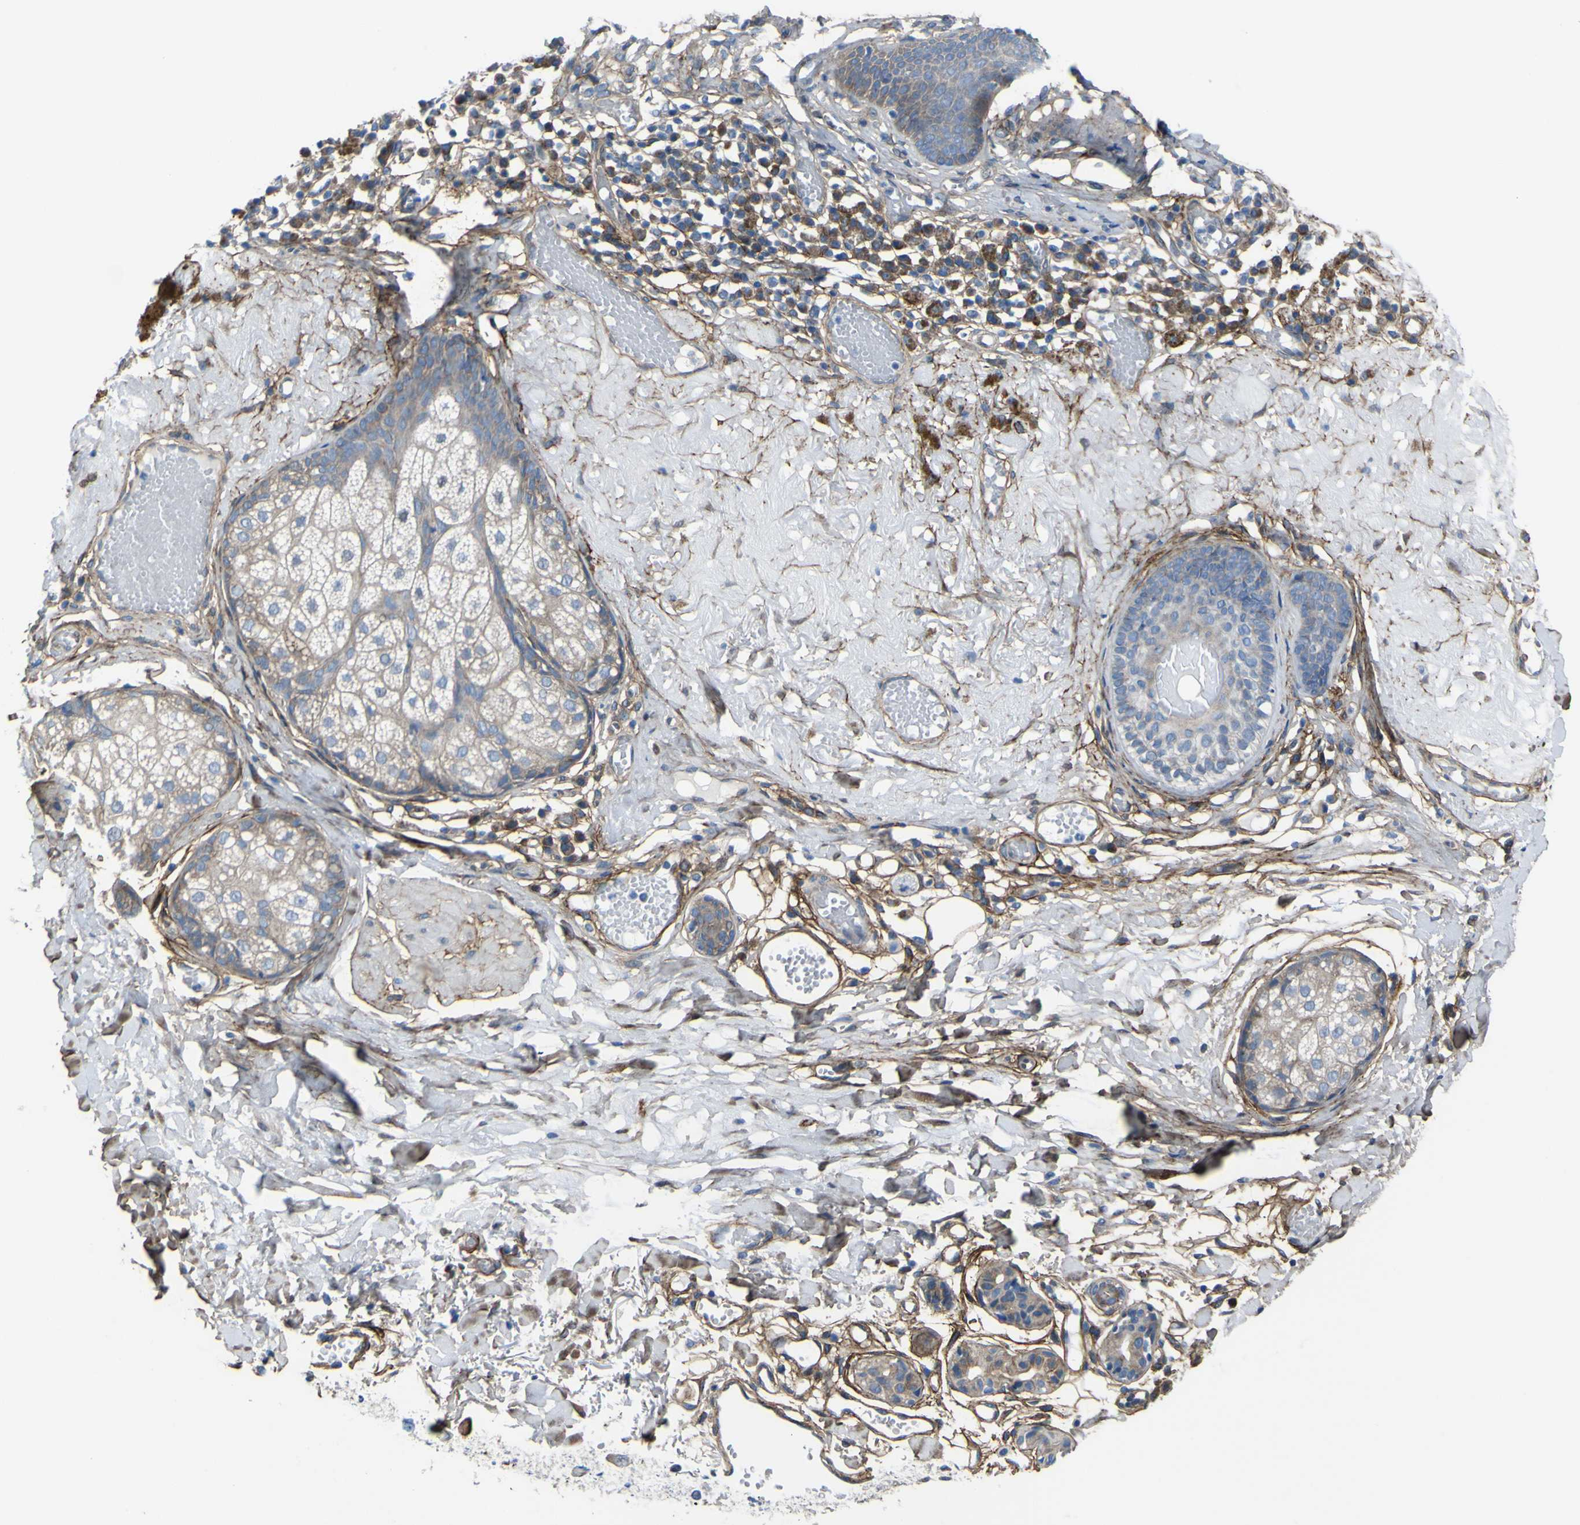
{"staining": {"intensity": "moderate", "quantity": ">75%", "location": "cytoplasmic/membranous"}, "tissue": "melanoma", "cell_type": "Tumor cells", "image_type": "cancer", "snomed": [{"axis": "morphology", "description": "Malignant melanoma in situ"}, {"axis": "morphology", "description": "Malignant melanoma, NOS"}, {"axis": "topography", "description": "Skin"}], "caption": "Immunohistochemical staining of melanoma reveals medium levels of moderate cytoplasmic/membranous protein expression in about >75% of tumor cells. The staining is performed using DAB (3,3'-diaminobenzidine) brown chromogen to label protein expression. The nuclei are counter-stained blue using hematoxylin.", "gene": "LRRN1", "patient": {"sex": "female", "age": 88}}